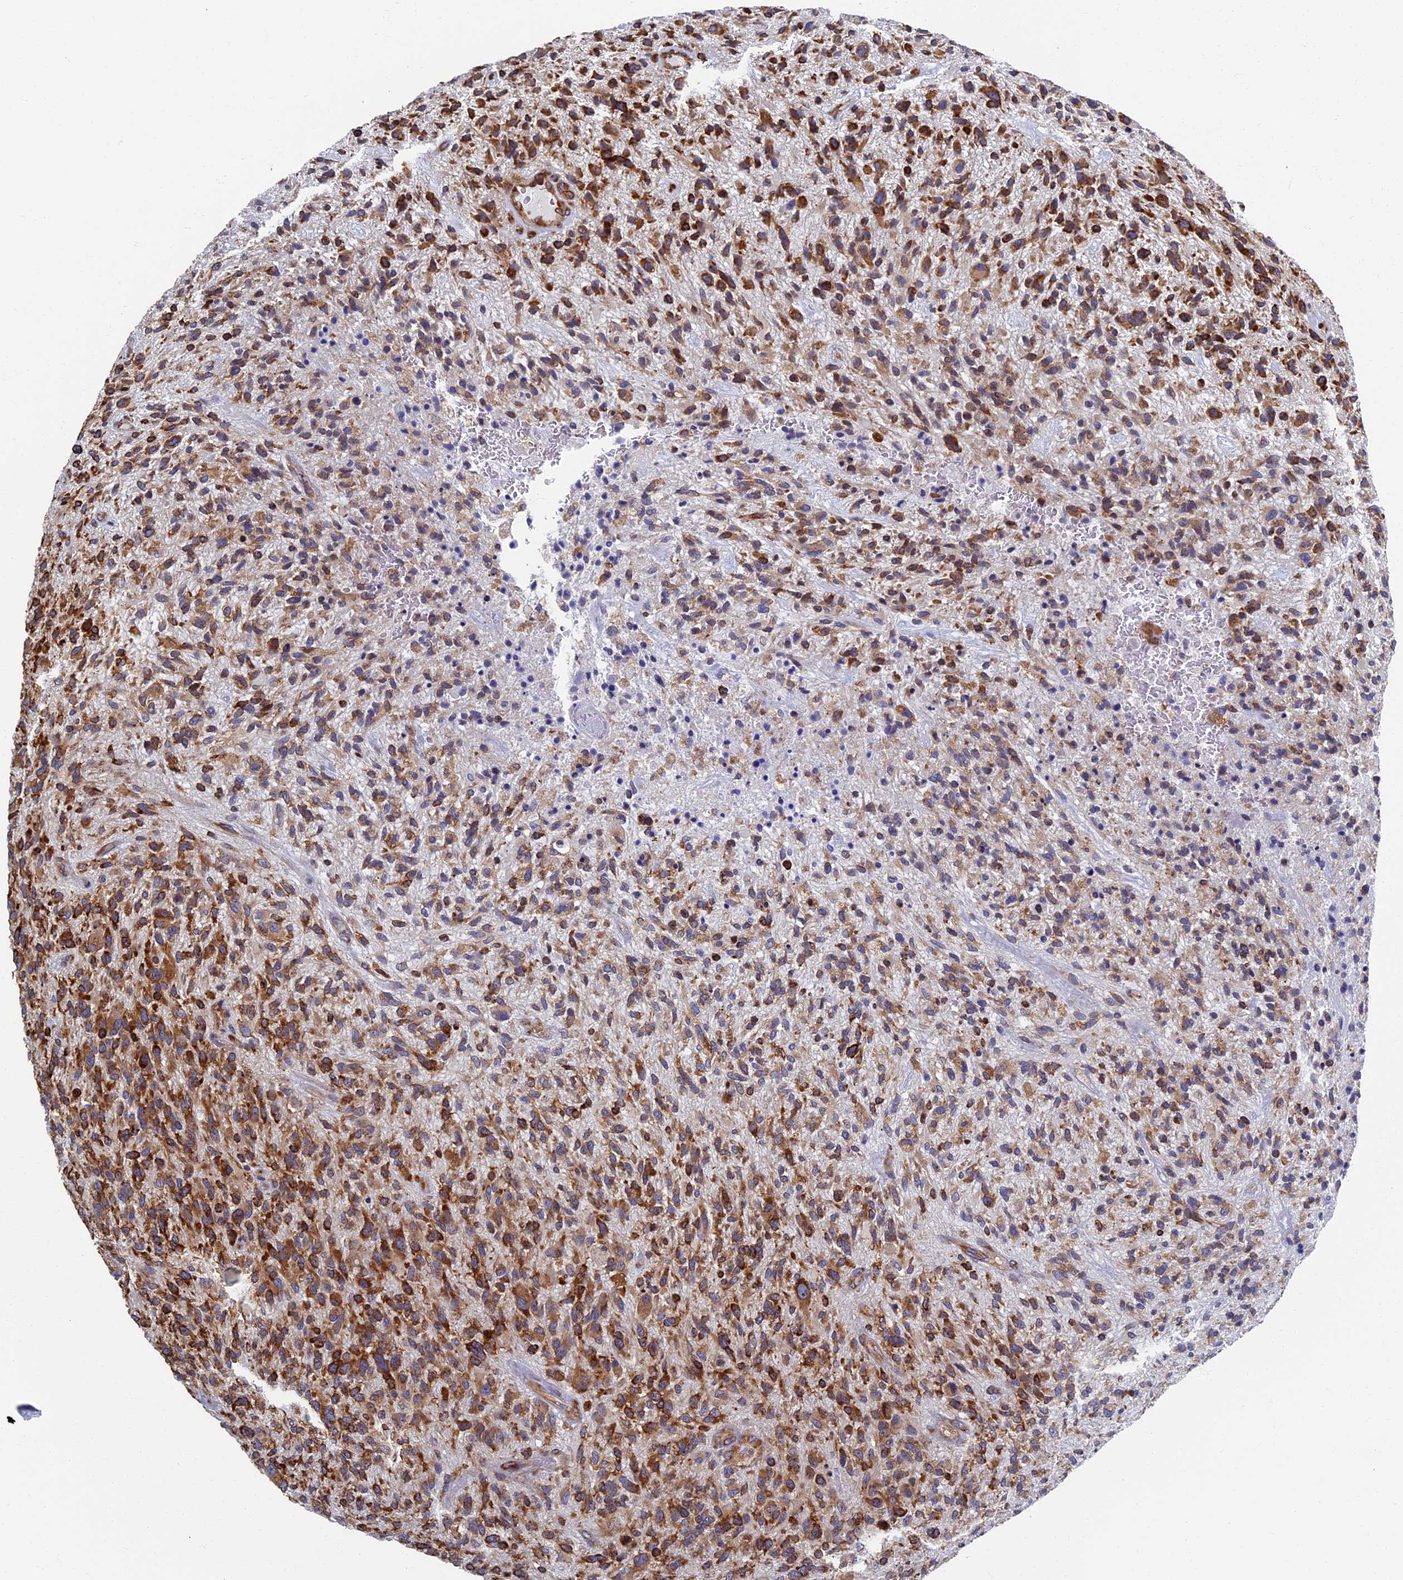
{"staining": {"intensity": "strong", "quantity": "25%-75%", "location": "cytoplasmic/membranous"}, "tissue": "glioma", "cell_type": "Tumor cells", "image_type": "cancer", "snomed": [{"axis": "morphology", "description": "Glioma, malignant, High grade"}, {"axis": "topography", "description": "Brain"}], "caption": "Glioma stained for a protein displays strong cytoplasmic/membranous positivity in tumor cells.", "gene": "YBX1", "patient": {"sex": "male", "age": 47}}